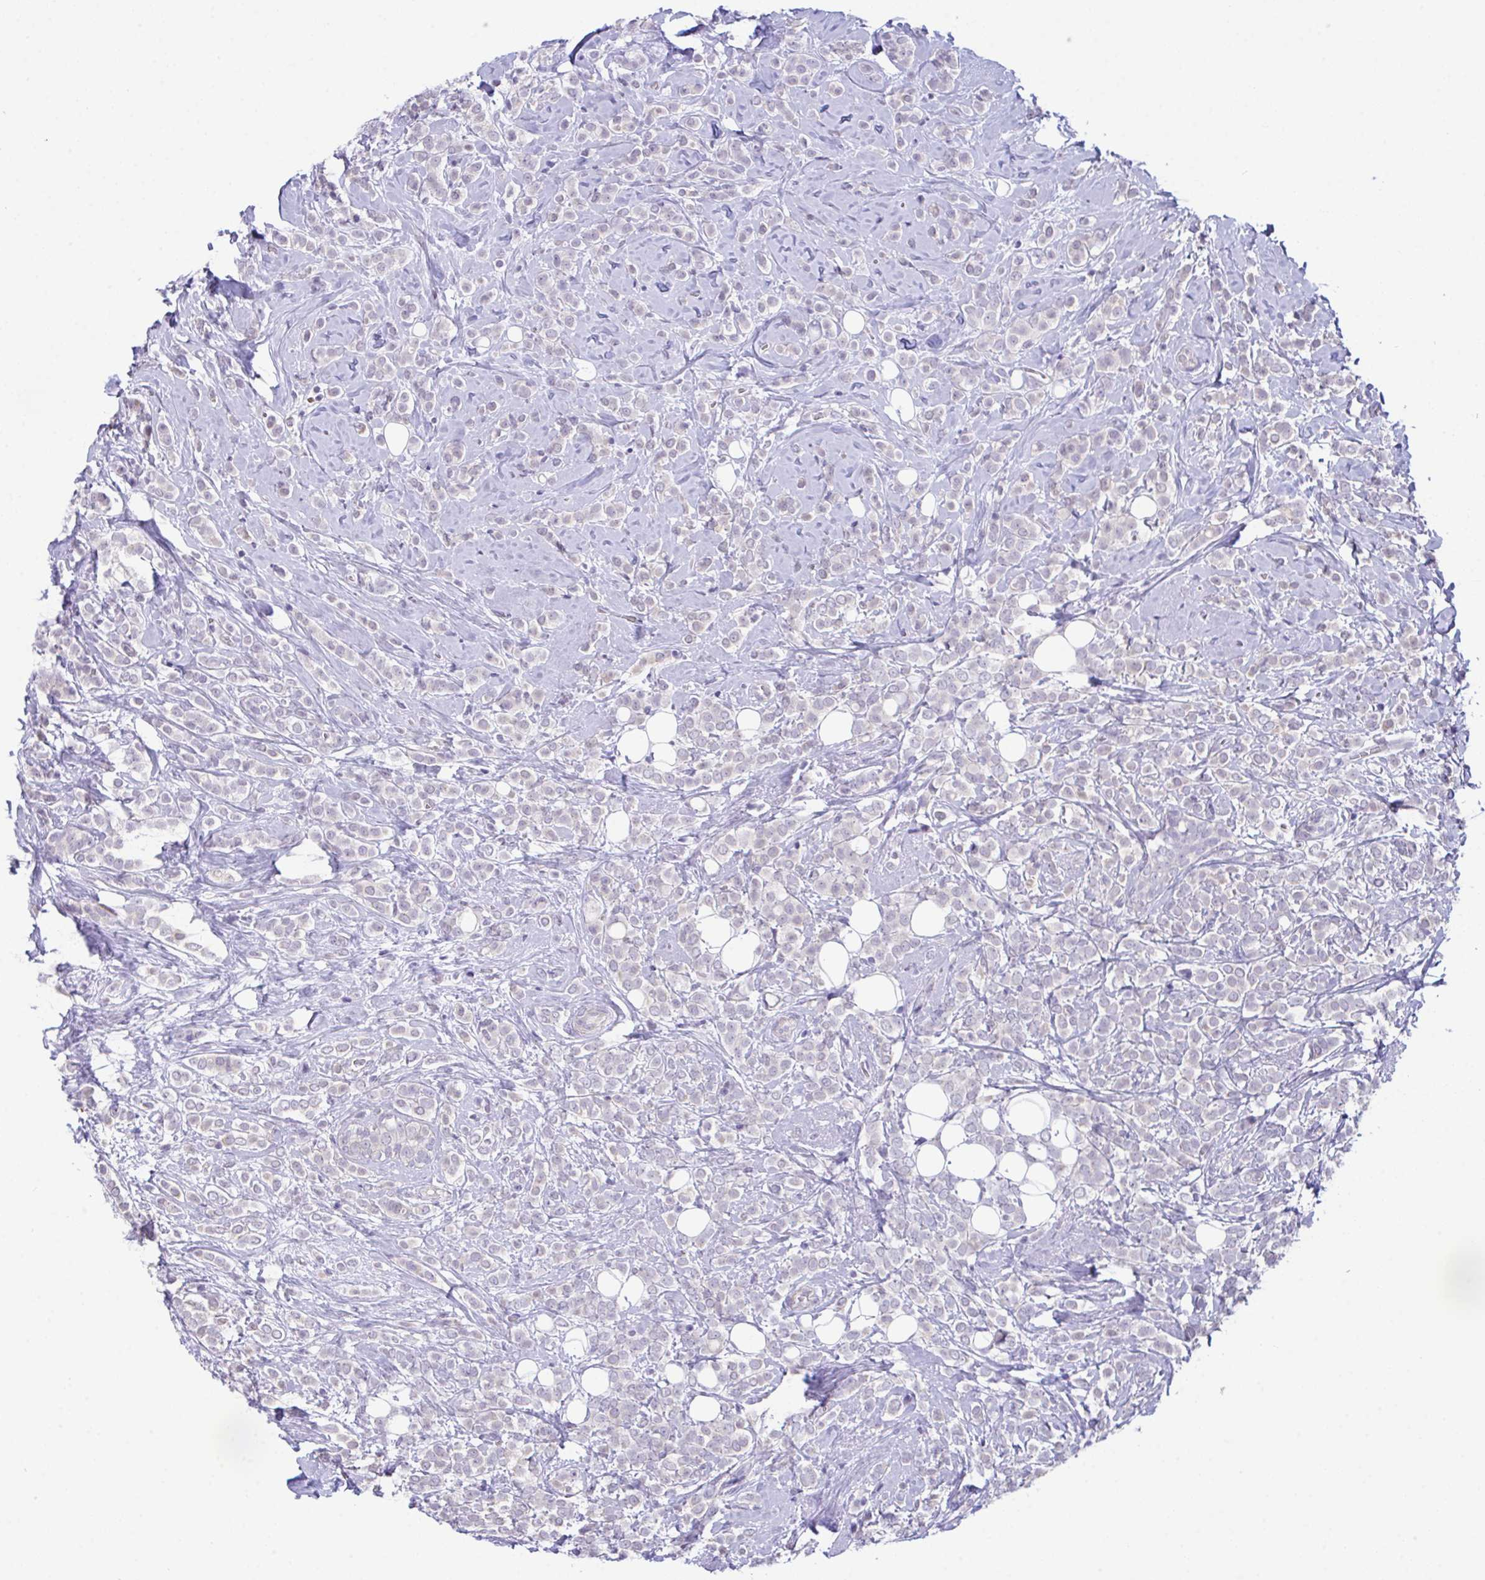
{"staining": {"intensity": "negative", "quantity": "none", "location": "none"}, "tissue": "breast cancer", "cell_type": "Tumor cells", "image_type": "cancer", "snomed": [{"axis": "morphology", "description": "Lobular carcinoma"}, {"axis": "topography", "description": "Breast"}], "caption": "Immunohistochemical staining of human breast lobular carcinoma exhibits no significant positivity in tumor cells.", "gene": "ATP6V0D2", "patient": {"sex": "female", "age": 49}}